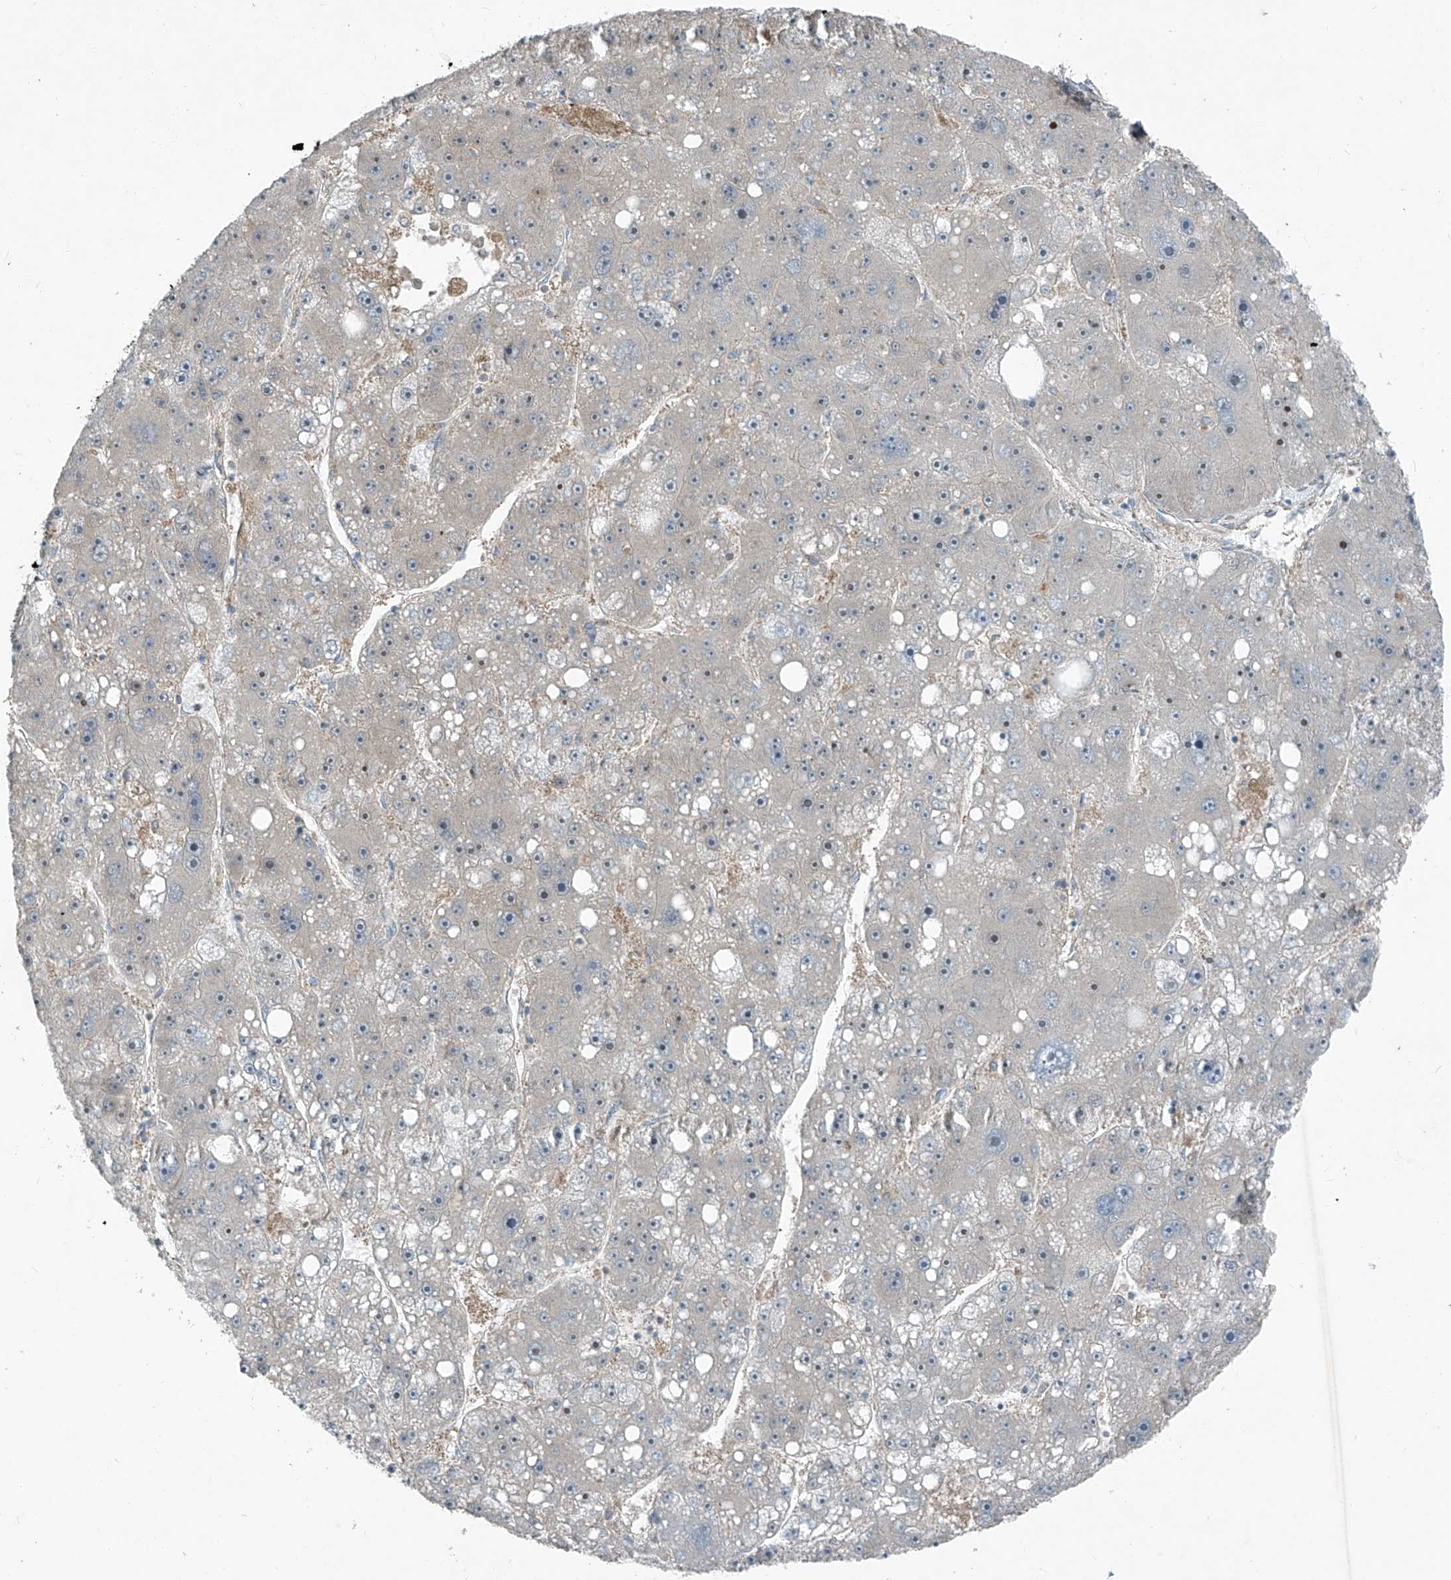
{"staining": {"intensity": "moderate", "quantity": "<25%", "location": "nuclear"}, "tissue": "liver cancer", "cell_type": "Tumor cells", "image_type": "cancer", "snomed": [{"axis": "morphology", "description": "Carcinoma, Hepatocellular, NOS"}, {"axis": "topography", "description": "Liver"}], "caption": "A brown stain labels moderate nuclear staining of a protein in liver hepatocellular carcinoma tumor cells.", "gene": "PPCS", "patient": {"sex": "female", "age": 61}}